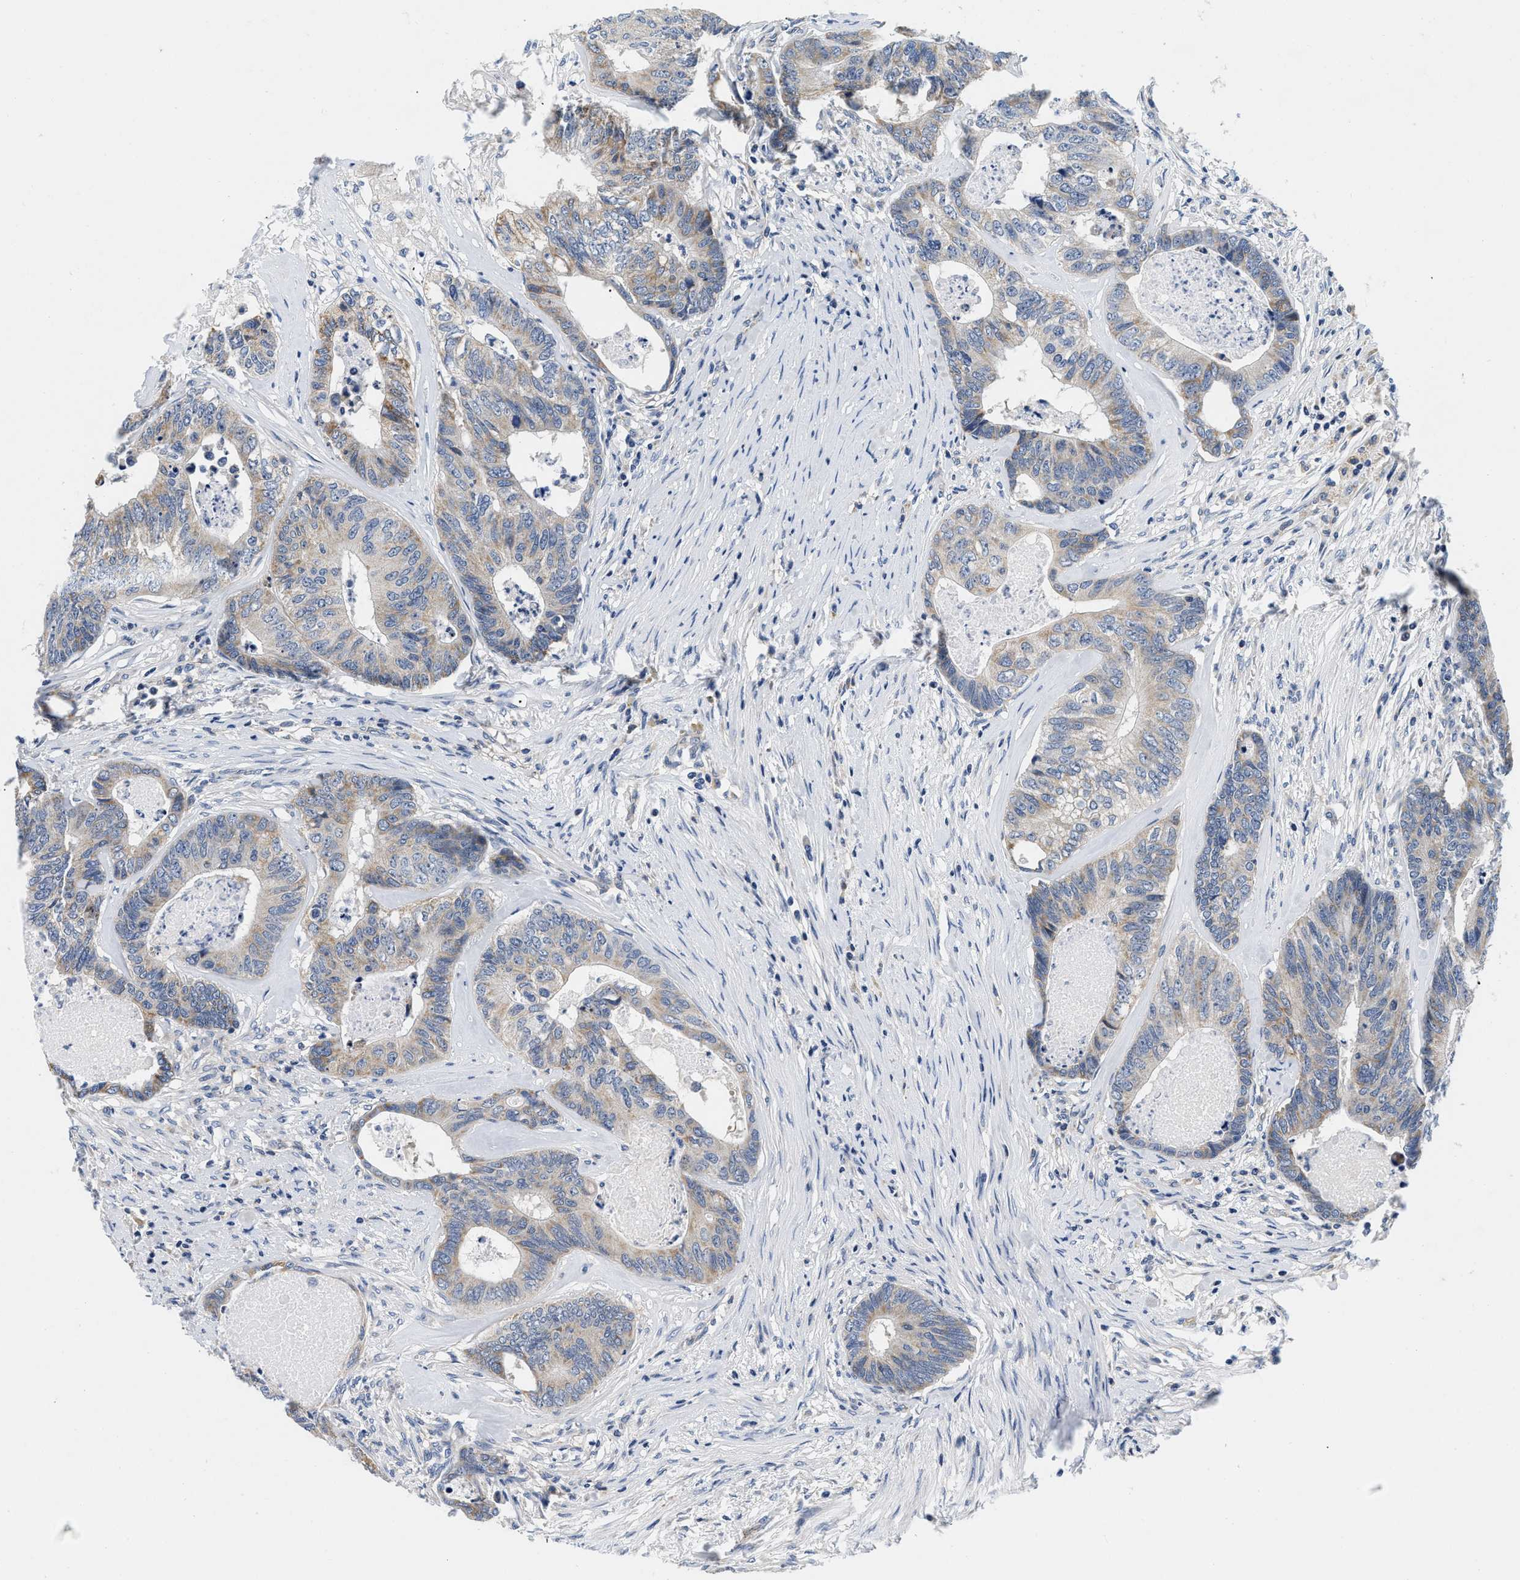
{"staining": {"intensity": "moderate", "quantity": "25%-75%", "location": "cytoplasmic/membranous"}, "tissue": "colorectal cancer", "cell_type": "Tumor cells", "image_type": "cancer", "snomed": [{"axis": "morphology", "description": "Adenocarcinoma, NOS"}, {"axis": "topography", "description": "Colon"}], "caption": "Protein expression analysis of colorectal cancer reveals moderate cytoplasmic/membranous staining in approximately 25%-75% of tumor cells.", "gene": "PDP1", "patient": {"sex": "female", "age": 67}}